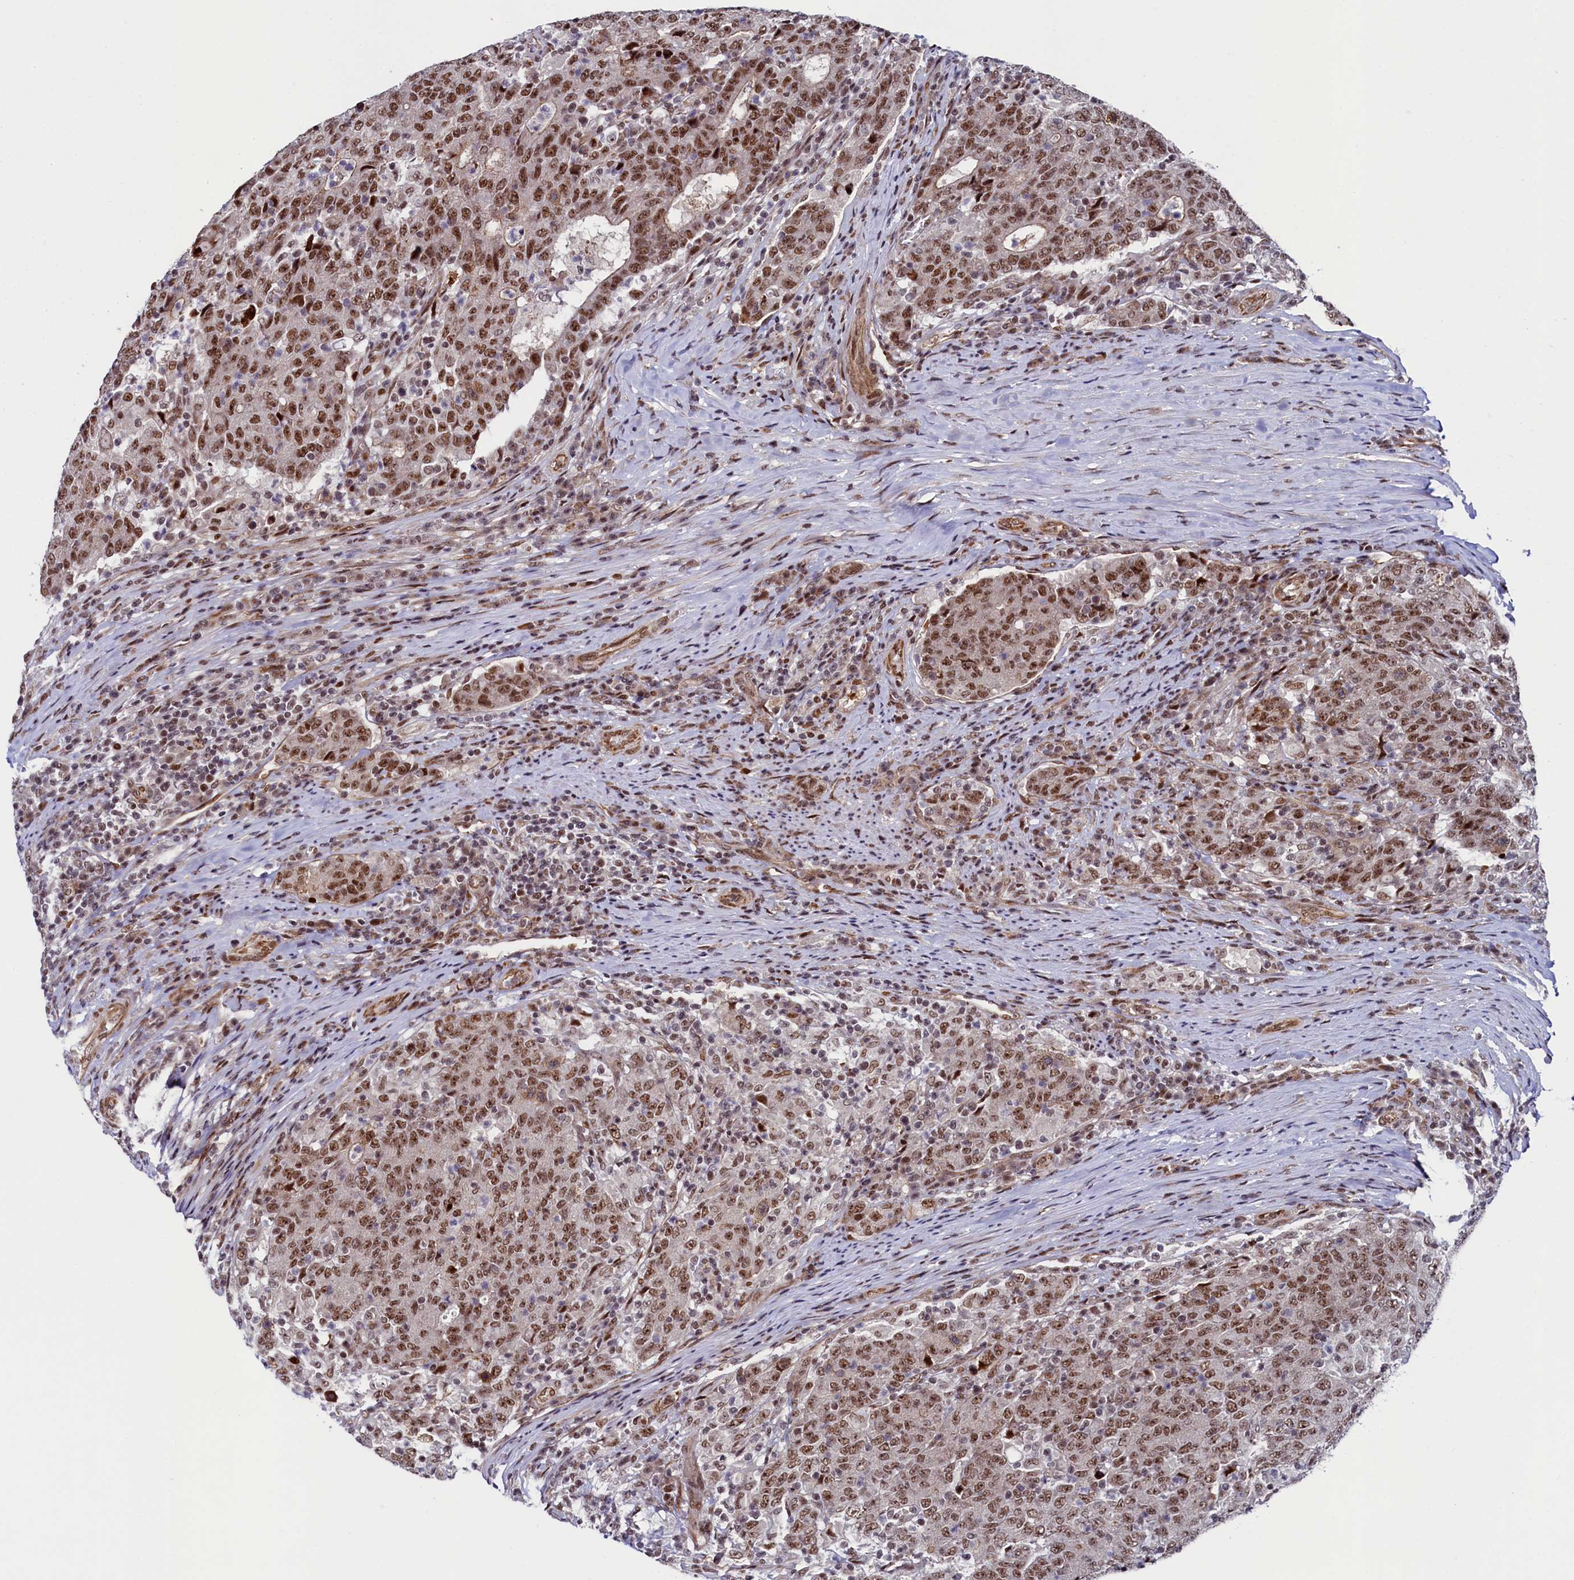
{"staining": {"intensity": "moderate", "quantity": ">75%", "location": "nuclear"}, "tissue": "colorectal cancer", "cell_type": "Tumor cells", "image_type": "cancer", "snomed": [{"axis": "morphology", "description": "Adenocarcinoma, NOS"}, {"axis": "topography", "description": "Colon"}], "caption": "Colorectal adenocarcinoma was stained to show a protein in brown. There is medium levels of moderate nuclear expression in about >75% of tumor cells.", "gene": "LEO1", "patient": {"sex": "female", "age": 75}}